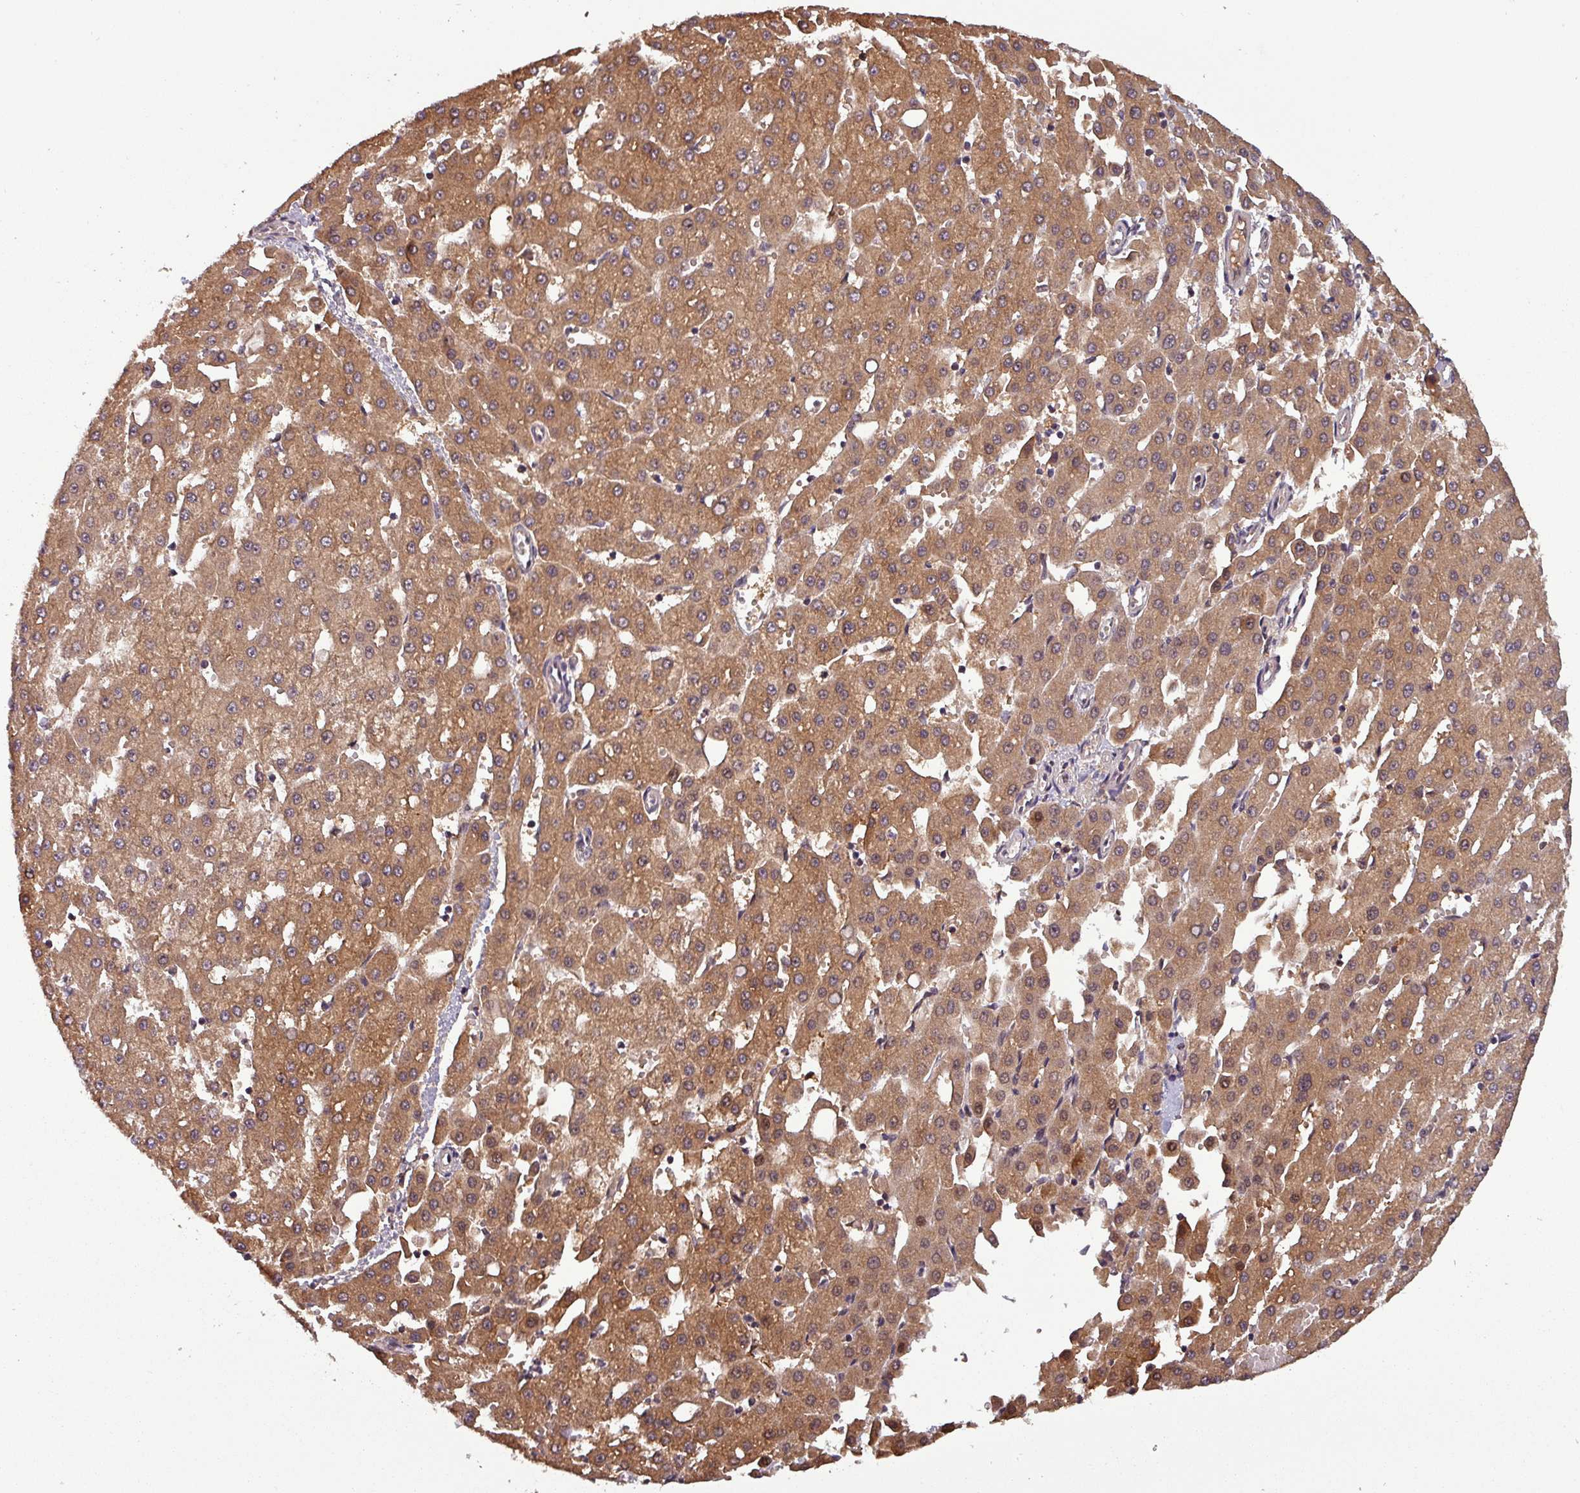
{"staining": {"intensity": "moderate", "quantity": ">75%", "location": "cytoplasmic/membranous,nuclear"}, "tissue": "liver cancer", "cell_type": "Tumor cells", "image_type": "cancer", "snomed": [{"axis": "morphology", "description": "Carcinoma, Hepatocellular, NOS"}, {"axis": "topography", "description": "Liver"}], "caption": "Immunohistochemical staining of human hepatocellular carcinoma (liver) displays medium levels of moderate cytoplasmic/membranous and nuclear protein staining in approximately >75% of tumor cells.", "gene": "NOB1", "patient": {"sex": "male", "age": 47}}